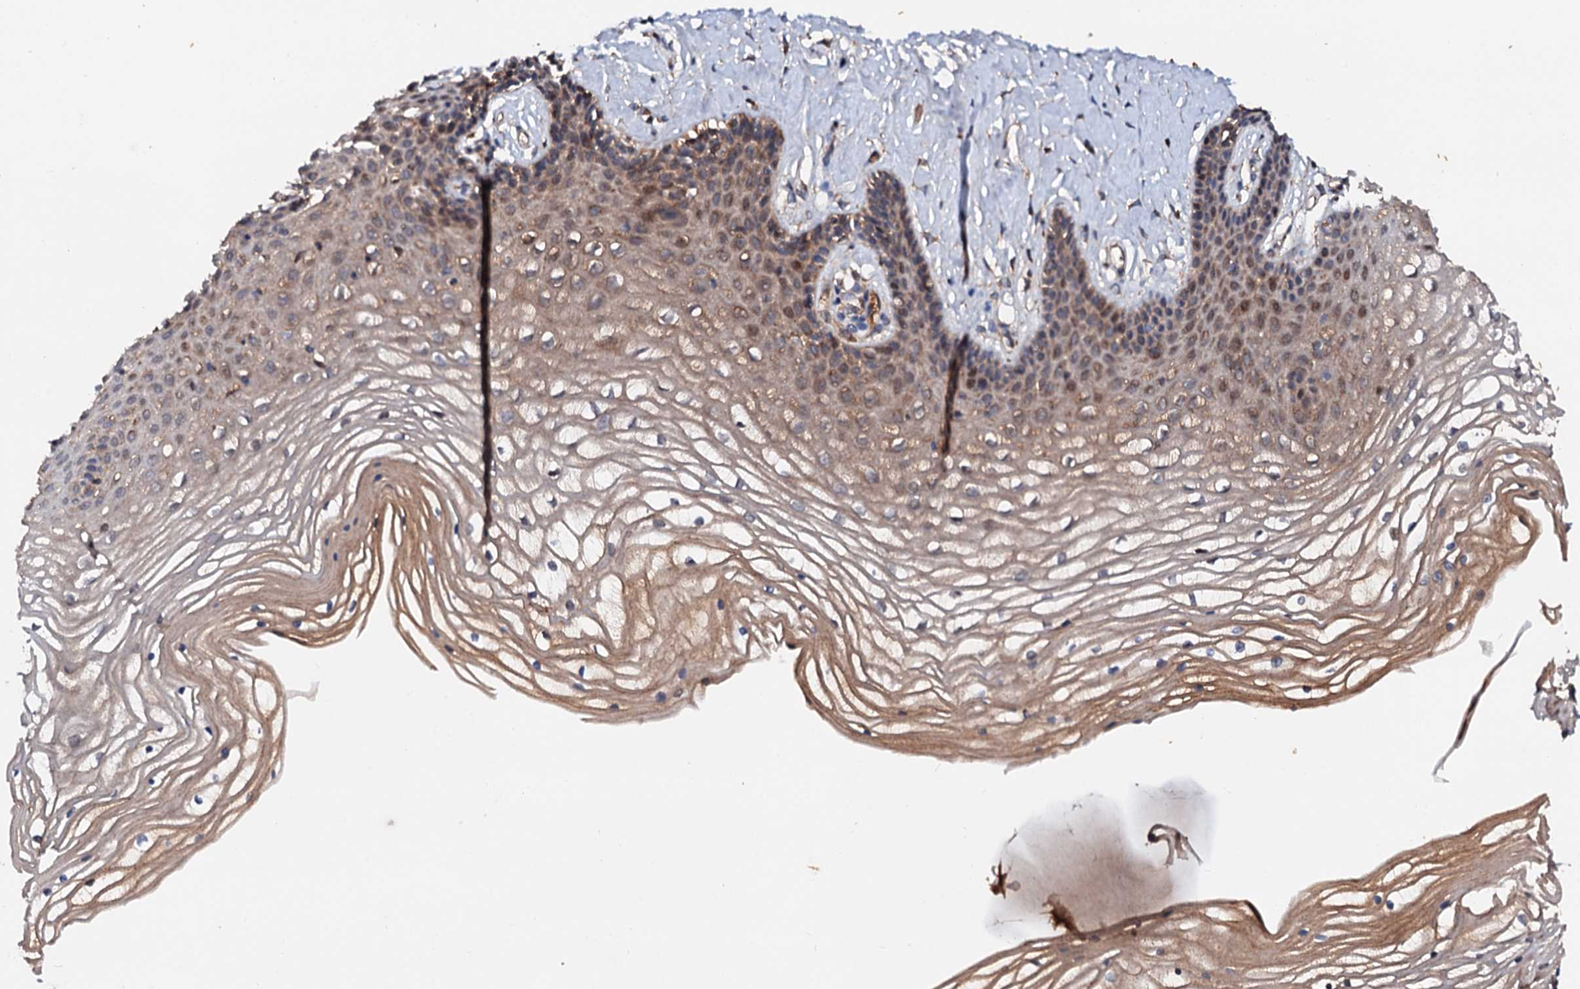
{"staining": {"intensity": "moderate", "quantity": ">75%", "location": "cytoplasmic/membranous,nuclear"}, "tissue": "vagina", "cell_type": "Squamous epithelial cells", "image_type": "normal", "snomed": [{"axis": "morphology", "description": "Normal tissue, NOS"}, {"axis": "topography", "description": "Vagina"}, {"axis": "topography", "description": "Cervix"}], "caption": "A high-resolution histopathology image shows immunohistochemistry (IHC) staining of benign vagina, which reveals moderate cytoplasmic/membranous,nuclear positivity in about >75% of squamous epithelial cells.", "gene": "EXTL1", "patient": {"sex": "female", "age": 40}}